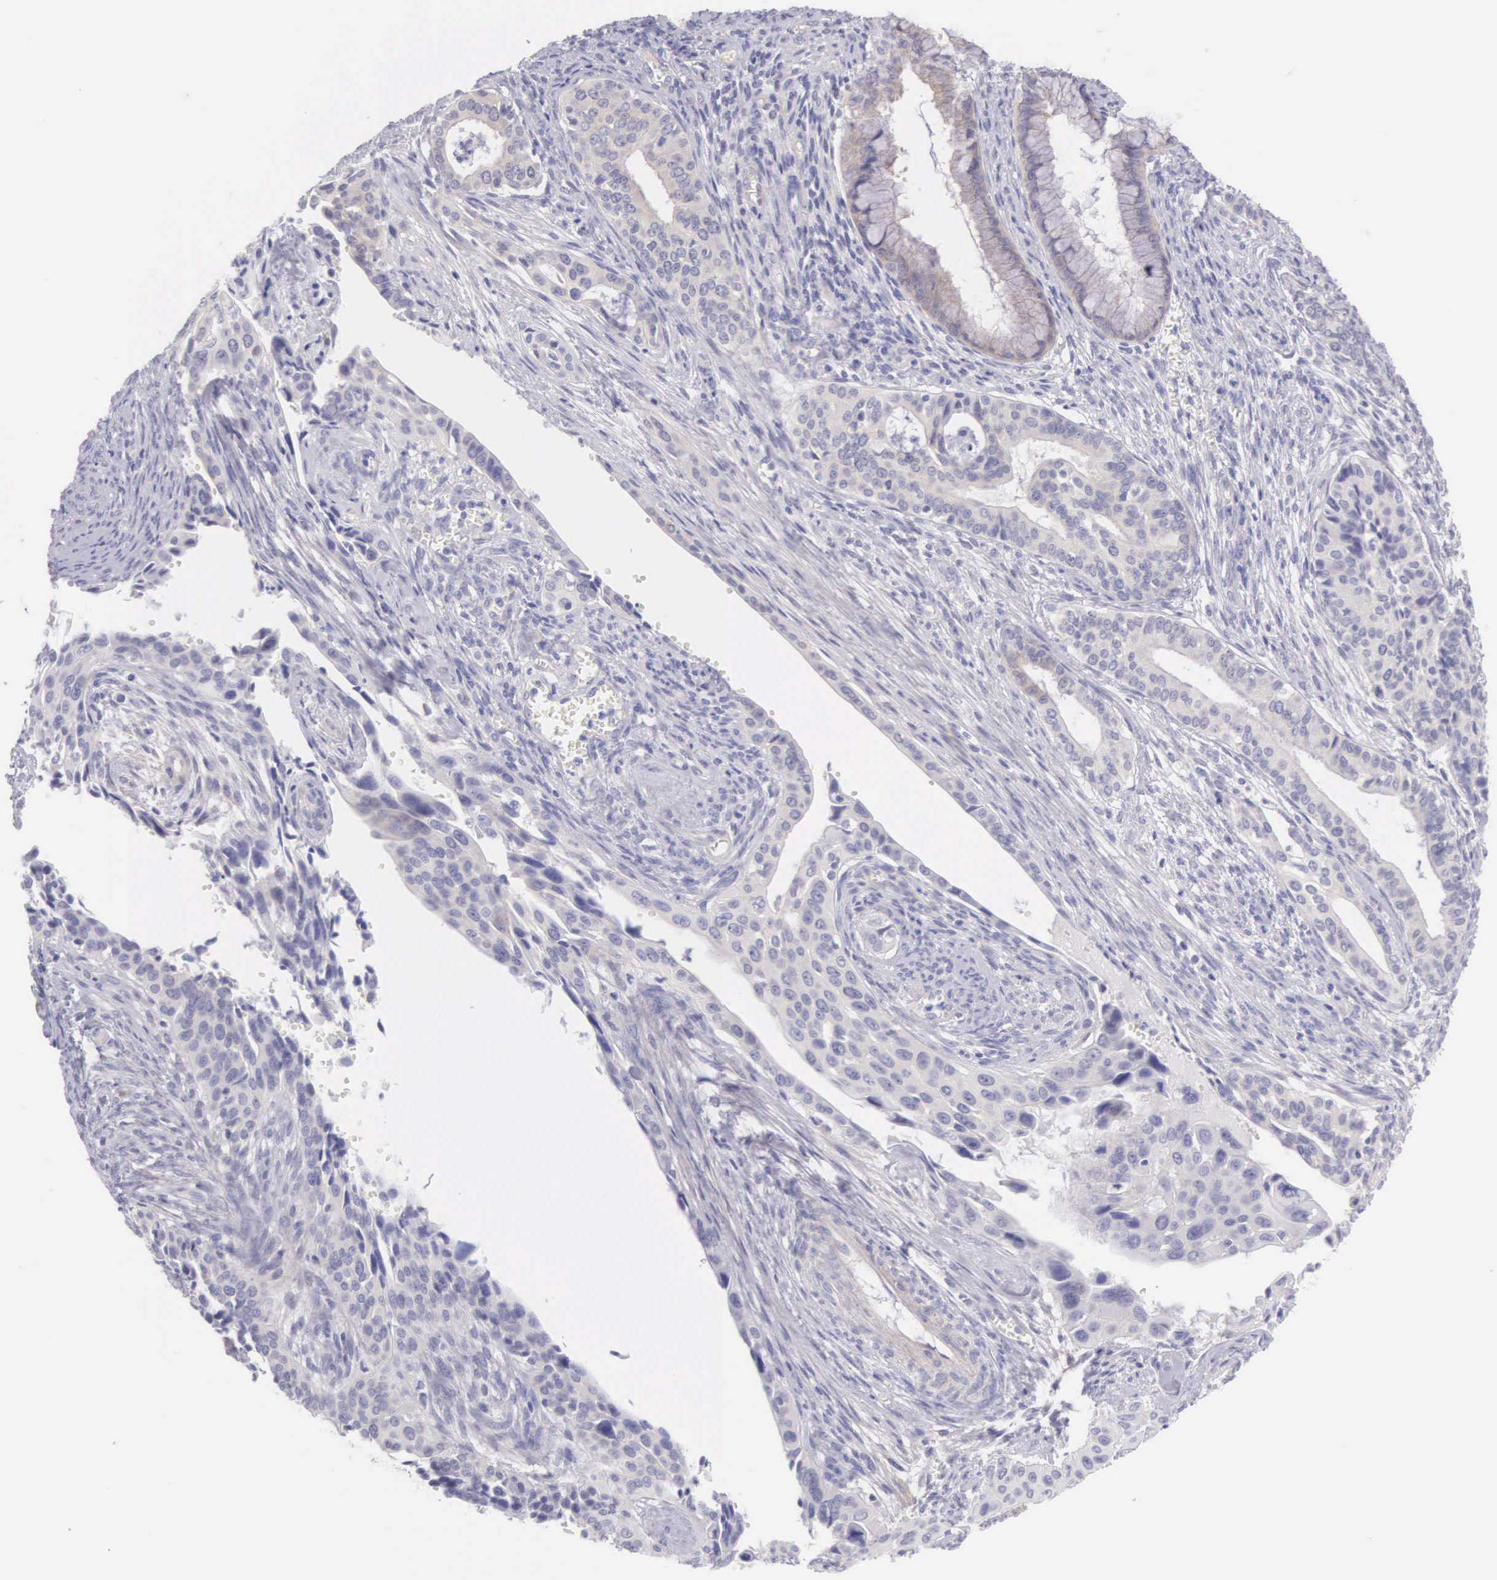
{"staining": {"intensity": "weak", "quantity": "<25%", "location": "cytoplasmic/membranous"}, "tissue": "cervical cancer", "cell_type": "Tumor cells", "image_type": "cancer", "snomed": [{"axis": "morphology", "description": "Squamous cell carcinoma, NOS"}, {"axis": "topography", "description": "Cervix"}], "caption": "IHC image of neoplastic tissue: cervical squamous cell carcinoma stained with DAB (3,3'-diaminobenzidine) shows no significant protein staining in tumor cells. (DAB (3,3'-diaminobenzidine) immunohistochemistry, high magnification).", "gene": "ARFGAP3", "patient": {"sex": "female", "age": 34}}